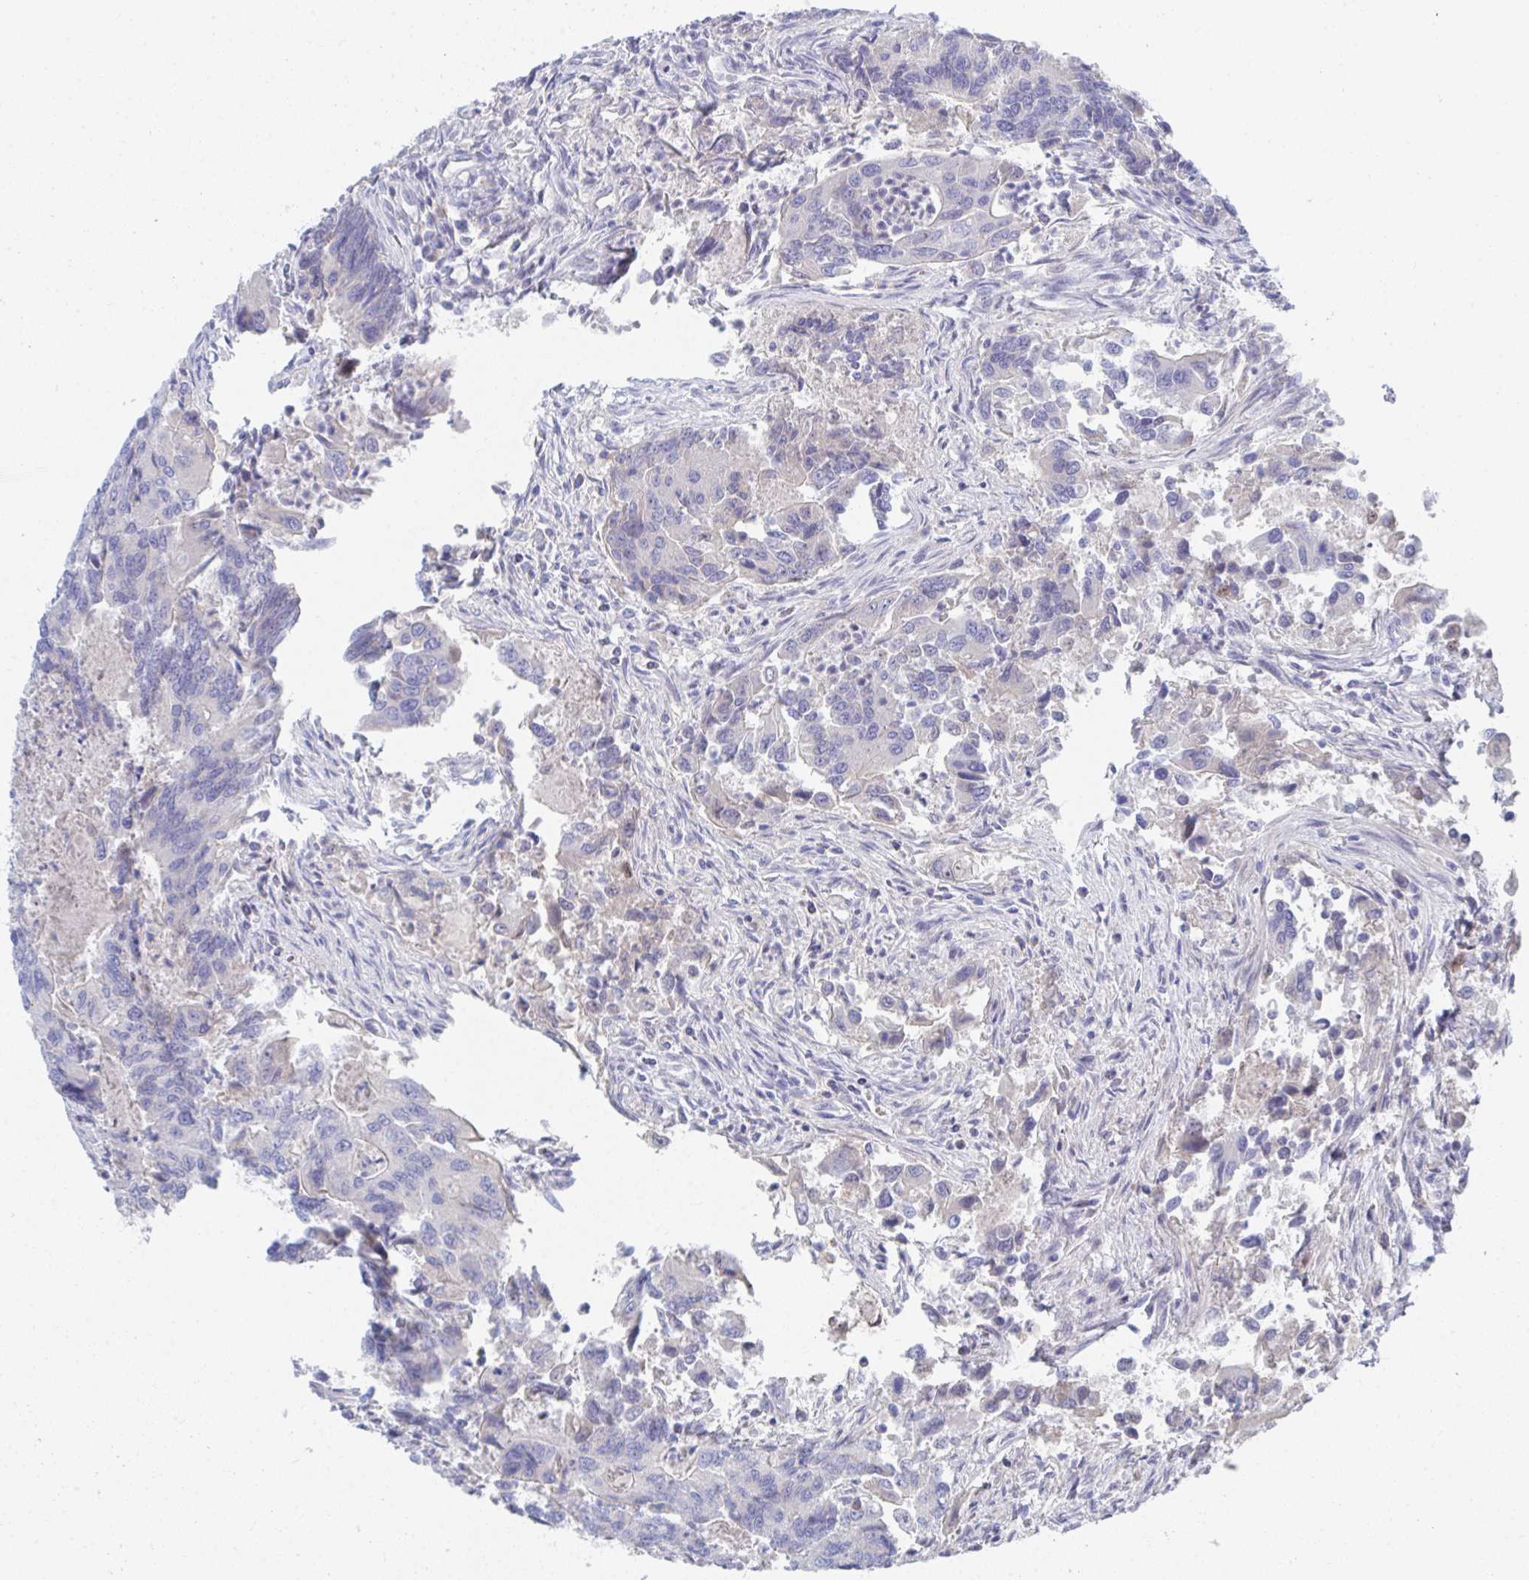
{"staining": {"intensity": "negative", "quantity": "none", "location": "none"}, "tissue": "colorectal cancer", "cell_type": "Tumor cells", "image_type": "cancer", "snomed": [{"axis": "morphology", "description": "Adenocarcinoma, NOS"}, {"axis": "topography", "description": "Colon"}], "caption": "High power microscopy histopathology image of an immunohistochemistry (IHC) histopathology image of colorectal cancer, revealing no significant staining in tumor cells.", "gene": "TNFAIP6", "patient": {"sex": "female", "age": 67}}